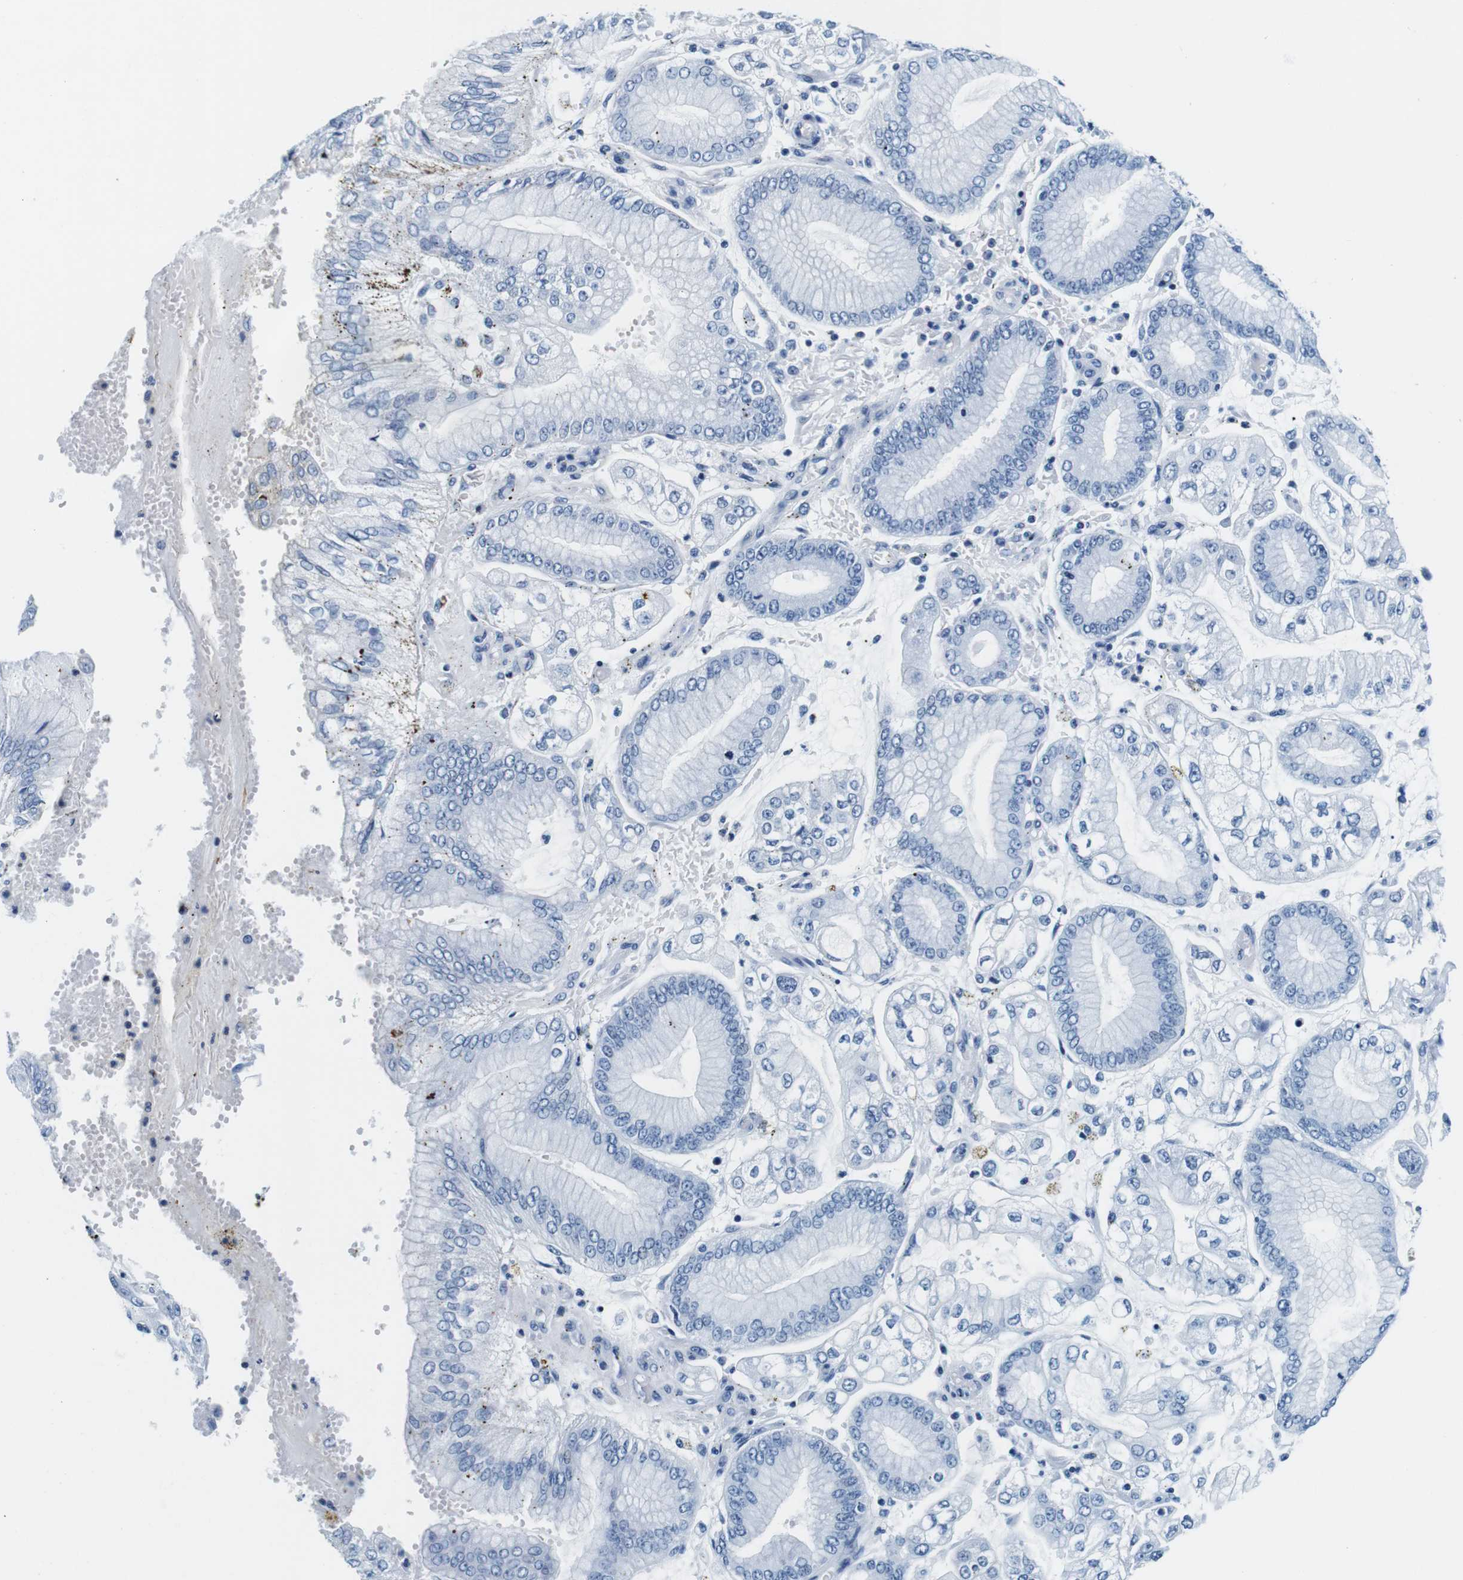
{"staining": {"intensity": "negative", "quantity": "none", "location": "none"}, "tissue": "stomach cancer", "cell_type": "Tumor cells", "image_type": "cancer", "snomed": [{"axis": "morphology", "description": "Adenocarcinoma, NOS"}, {"axis": "topography", "description": "Stomach"}], "caption": "Tumor cells show no significant expression in stomach adenocarcinoma. The staining is performed using DAB (3,3'-diaminobenzidine) brown chromogen with nuclei counter-stained in using hematoxylin.", "gene": "ELANE", "patient": {"sex": "male", "age": 76}}